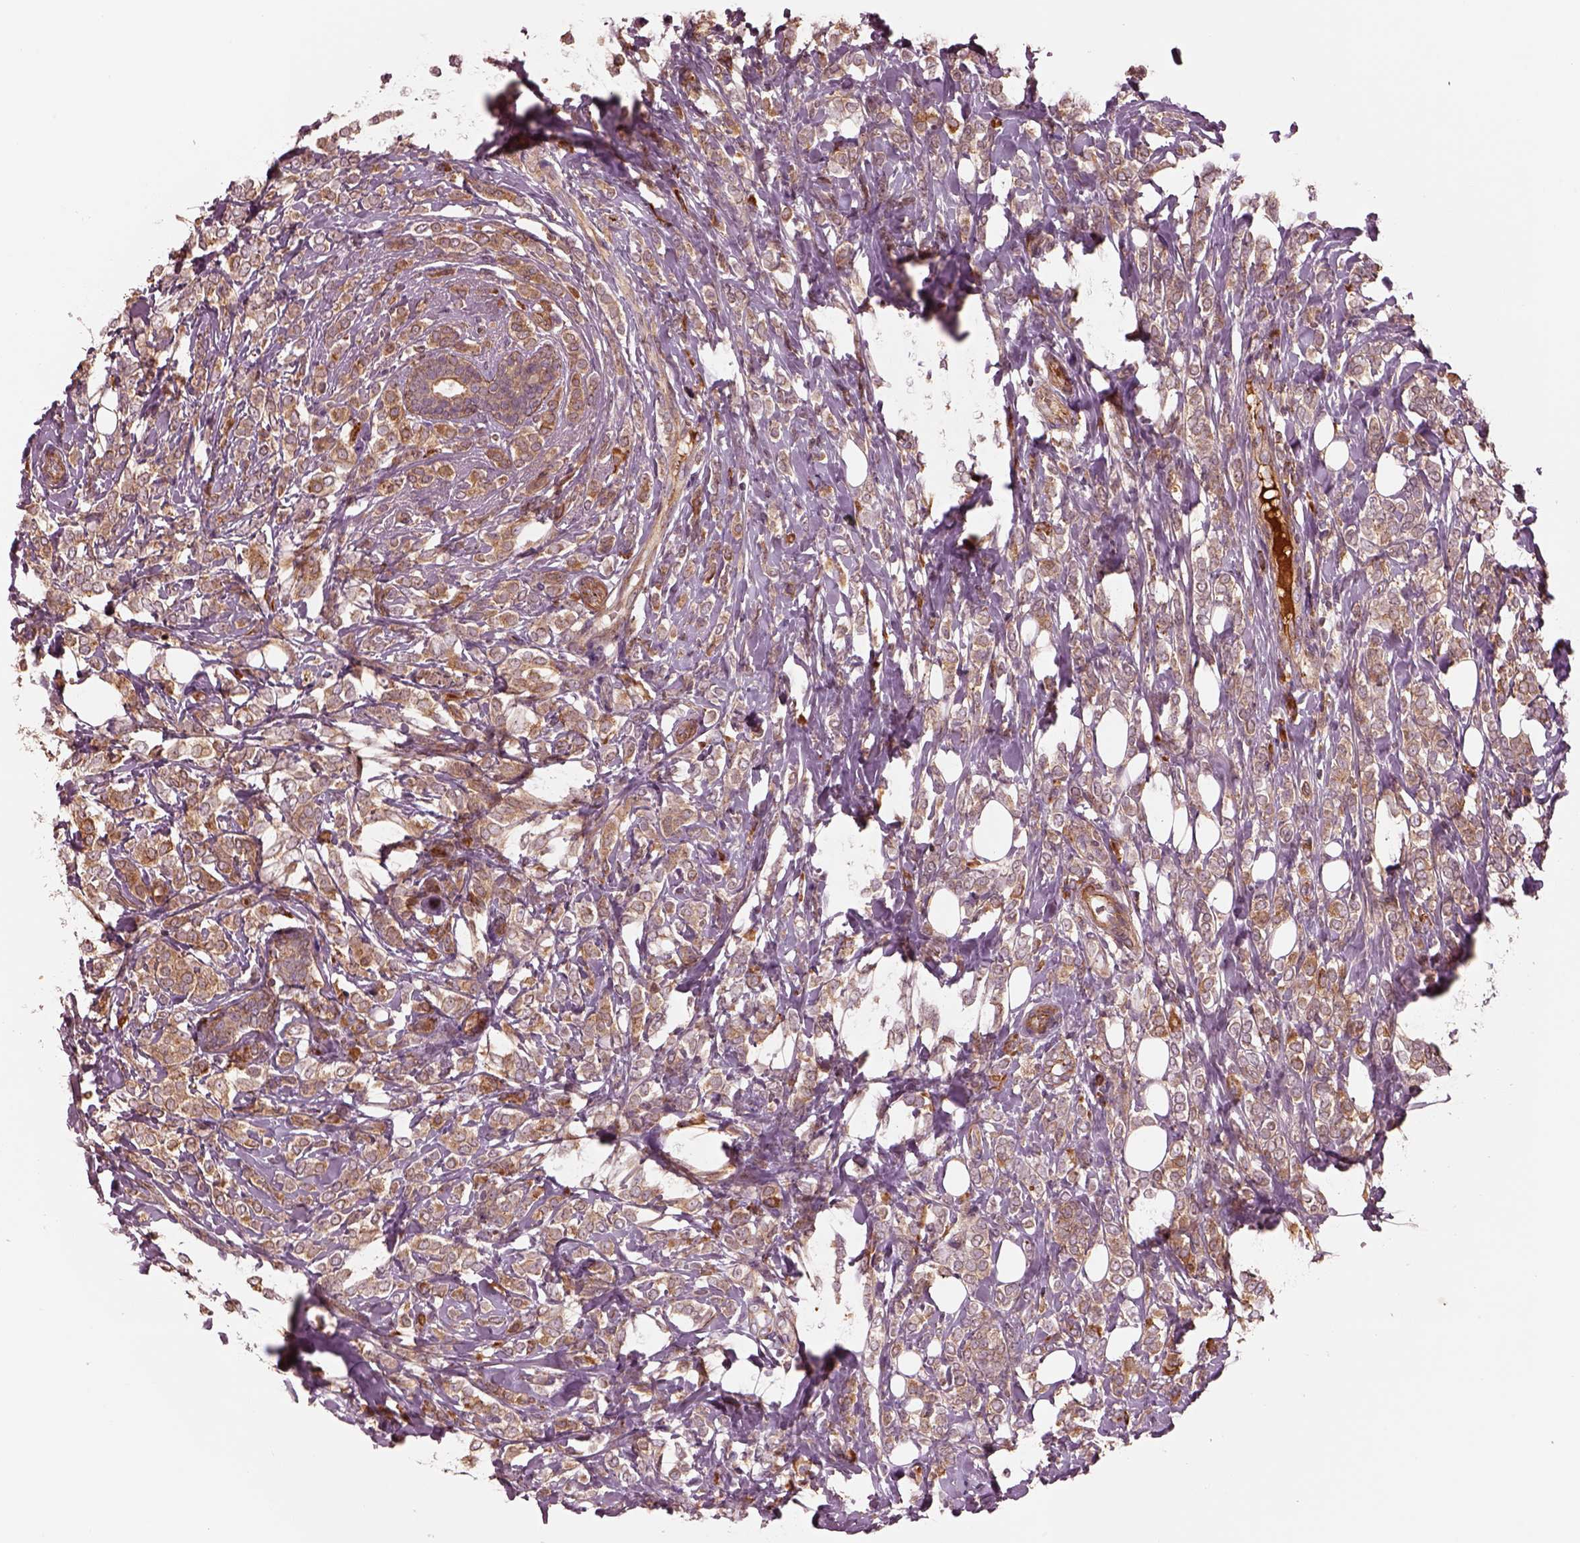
{"staining": {"intensity": "moderate", "quantity": "<25%", "location": "cytoplasmic/membranous"}, "tissue": "breast cancer", "cell_type": "Tumor cells", "image_type": "cancer", "snomed": [{"axis": "morphology", "description": "Lobular carcinoma"}, {"axis": "topography", "description": "Breast"}], "caption": "Protein staining of breast cancer tissue displays moderate cytoplasmic/membranous expression in approximately <25% of tumor cells.", "gene": "ASCC2", "patient": {"sex": "female", "age": 49}}